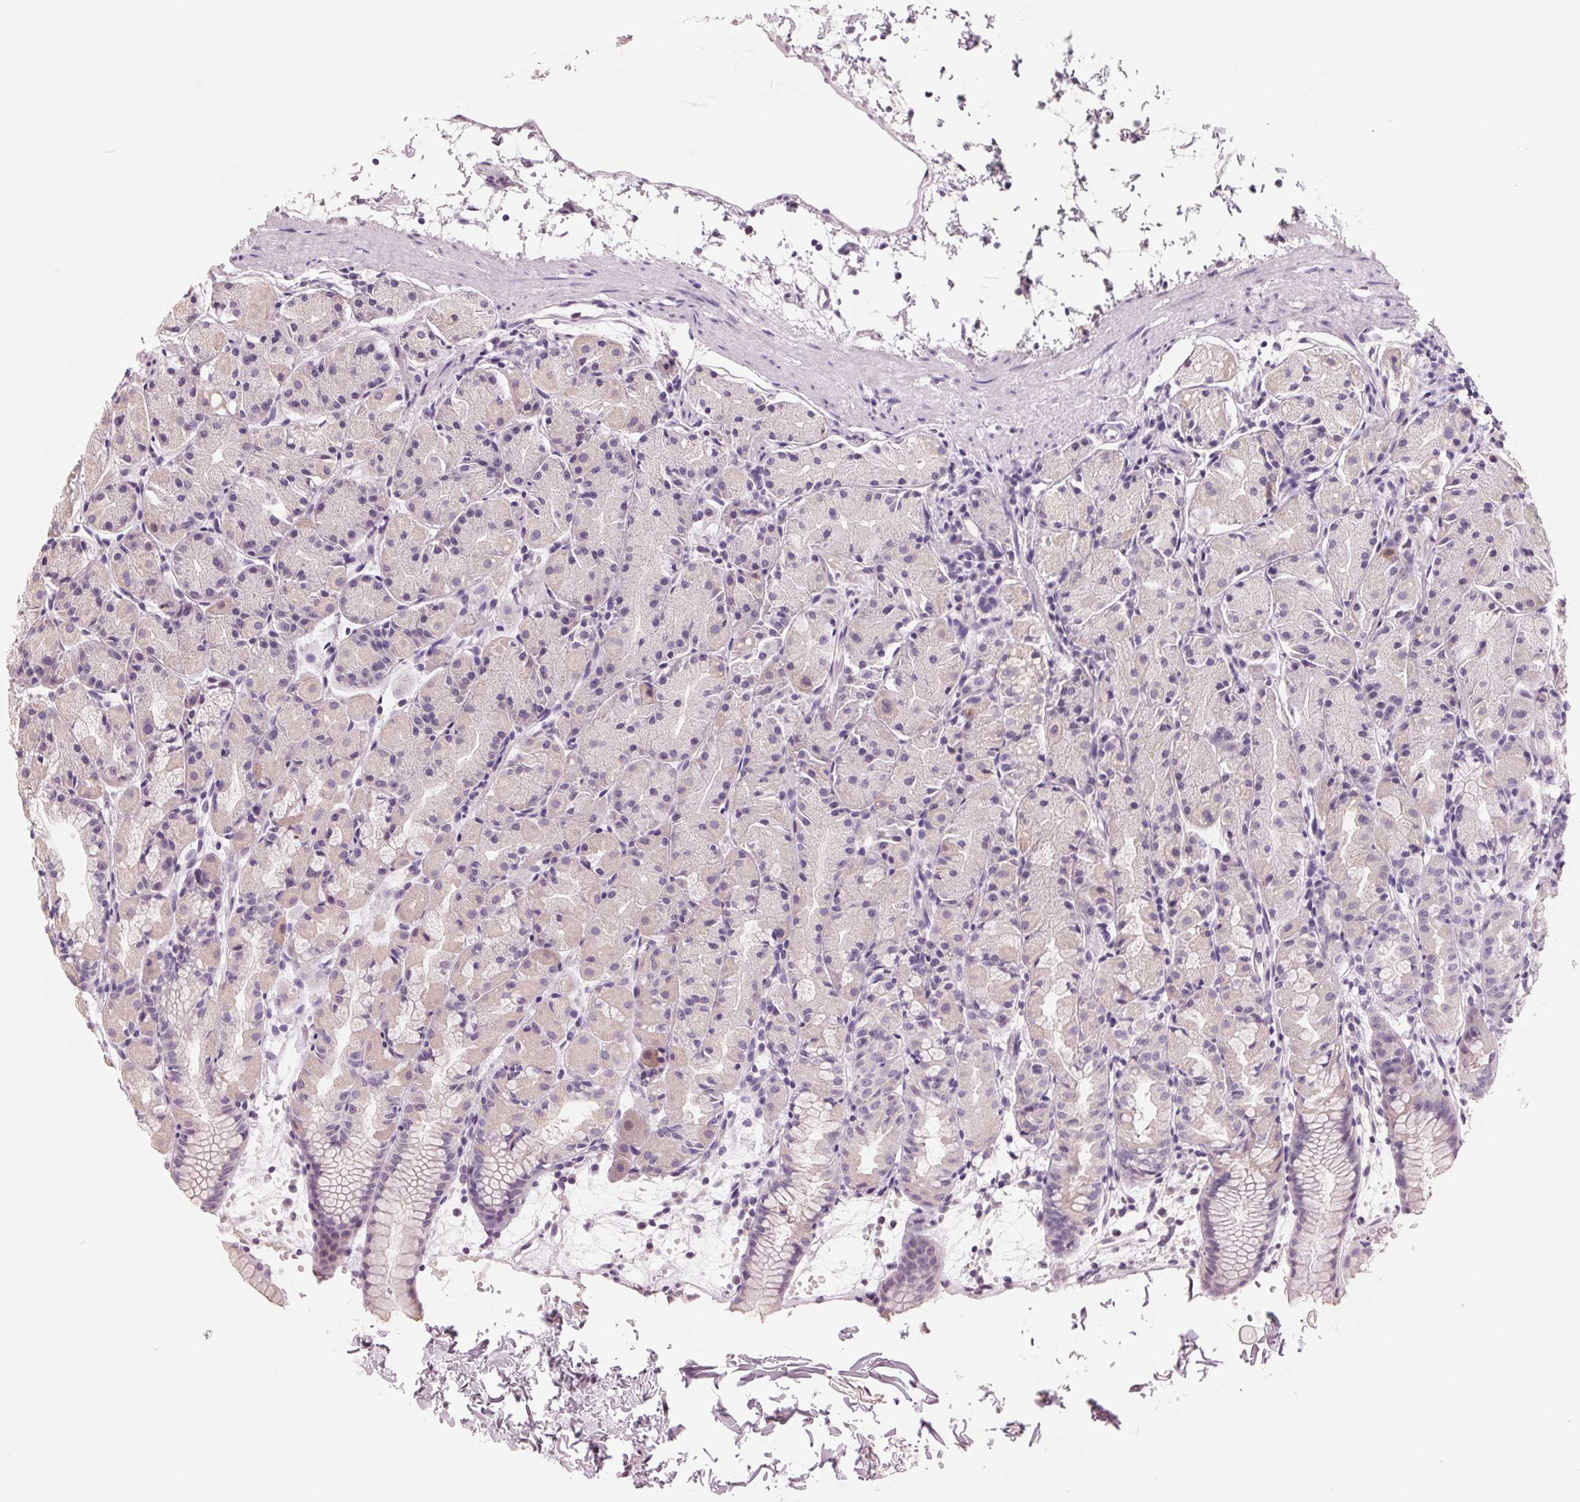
{"staining": {"intensity": "negative", "quantity": "none", "location": "none"}, "tissue": "stomach", "cell_type": "Glandular cells", "image_type": "normal", "snomed": [{"axis": "morphology", "description": "Normal tissue, NOS"}, {"axis": "topography", "description": "Stomach, upper"}], "caption": "DAB (3,3'-diaminobenzidine) immunohistochemical staining of normal stomach exhibits no significant positivity in glandular cells. Nuclei are stained in blue.", "gene": "FTCD", "patient": {"sex": "male", "age": 47}}